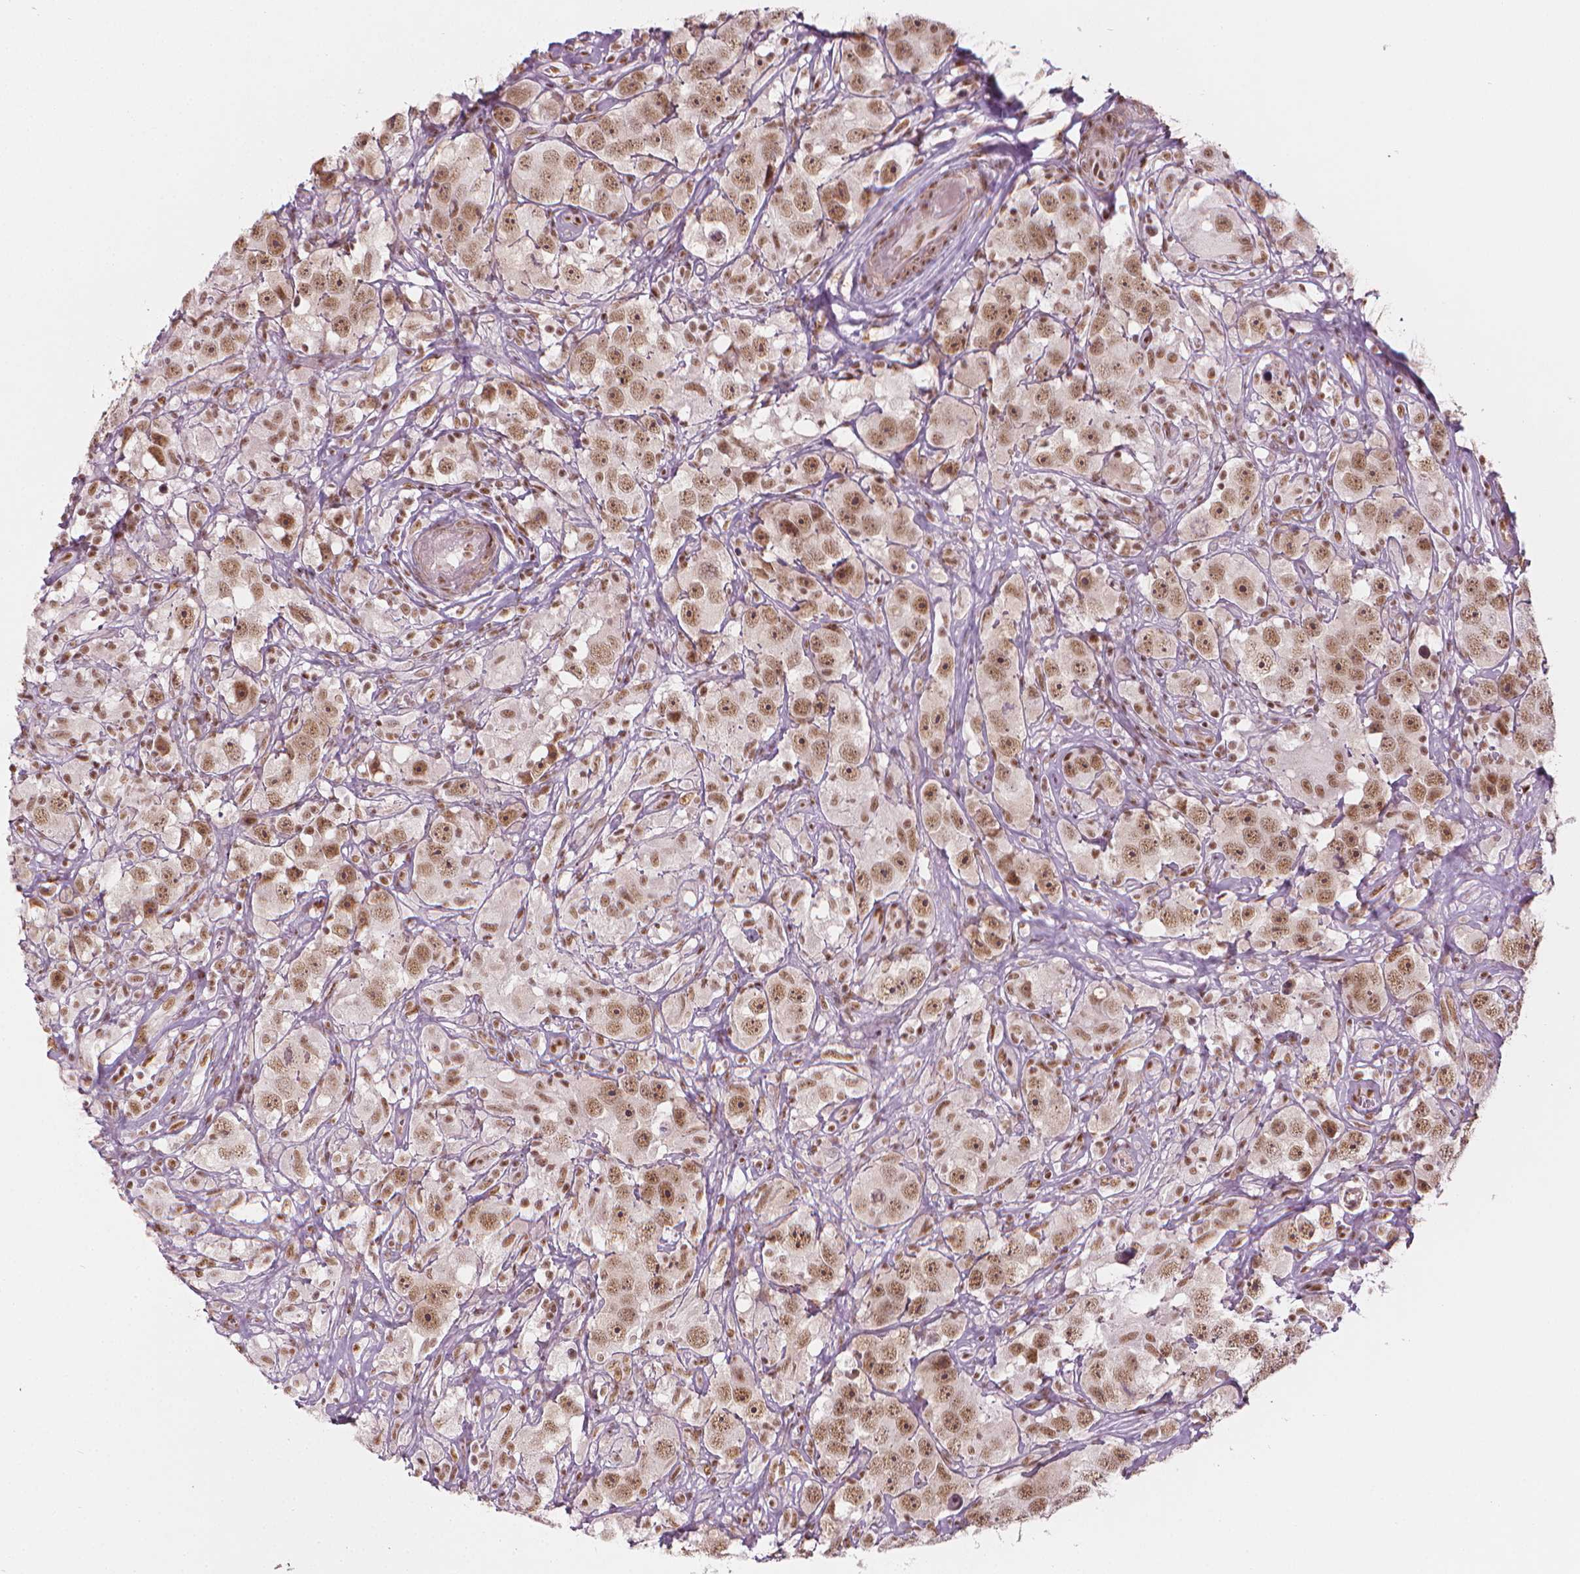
{"staining": {"intensity": "moderate", "quantity": ">75%", "location": "nuclear"}, "tissue": "testis cancer", "cell_type": "Tumor cells", "image_type": "cancer", "snomed": [{"axis": "morphology", "description": "Seminoma, NOS"}, {"axis": "topography", "description": "Testis"}], "caption": "Immunohistochemical staining of human seminoma (testis) exhibits medium levels of moderate nuclear positivity in about >75% of tumor cells. (brown staining indicates protein expression, while blue staining denotes nuclei).", "gene": "ELF2", "patient": {"sex": "male", "age": 49}}